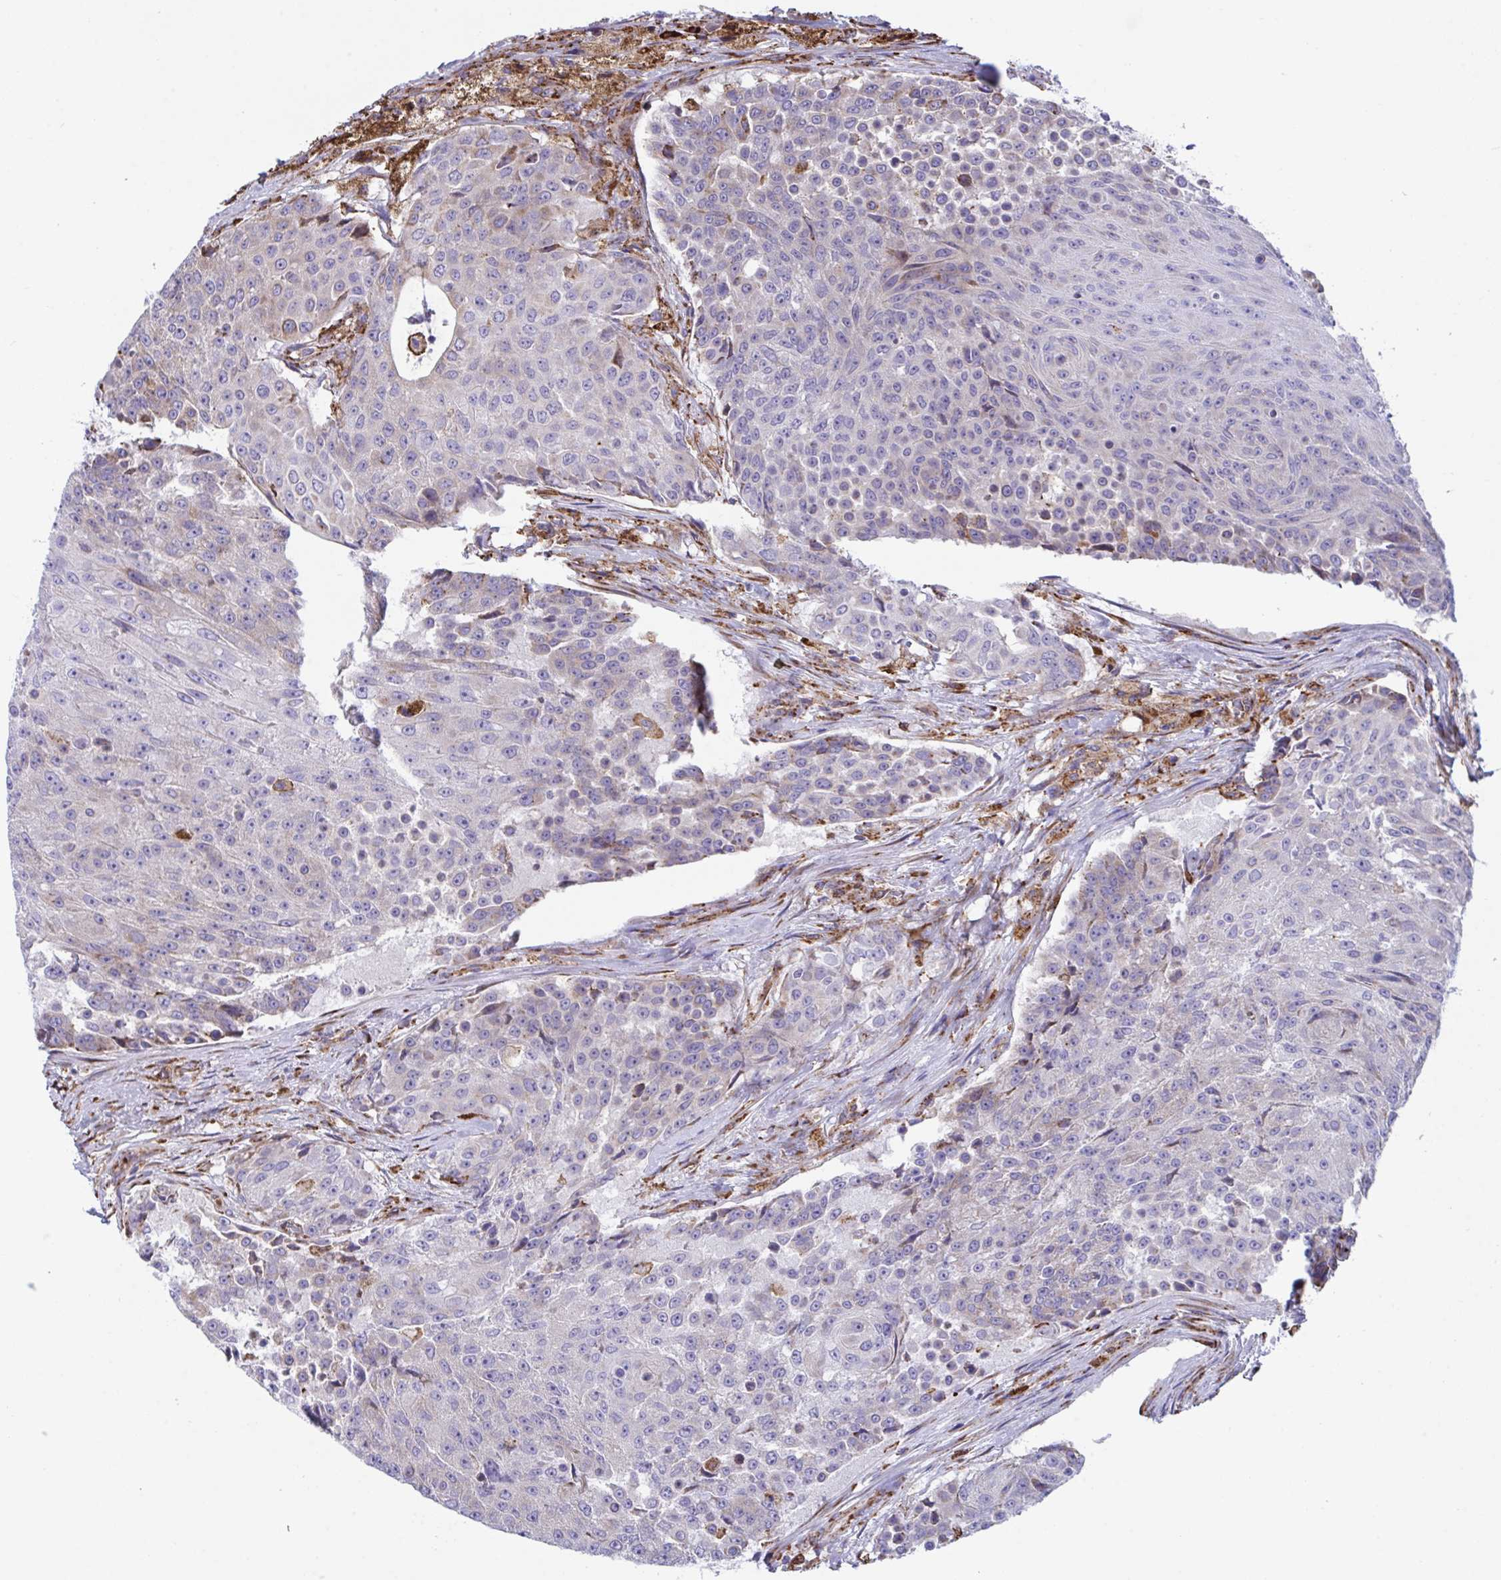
{"staining": {"intensity": "weak", "quantity": "<25%", "location": "cytoplasmic/membranous"}, "tissue": "urothelial cancer", "cell_type": "Tumor cells", "image_type": "cancer", "snomed": [{"axis": "morphology", "description": "Urothelial carcinoma, High grade"}, {"axis": "topography", "description": "Urinary bladder"}], "caption": "This micrograph is of urothelial carcinoma (high-grade) stained with IHC to label a protein in brown with the nuclei are counter-stained blue. There is no positivity in tumor cells.", "gene": "PEAK3", "patient": {"sex": "female", "age": 63}}